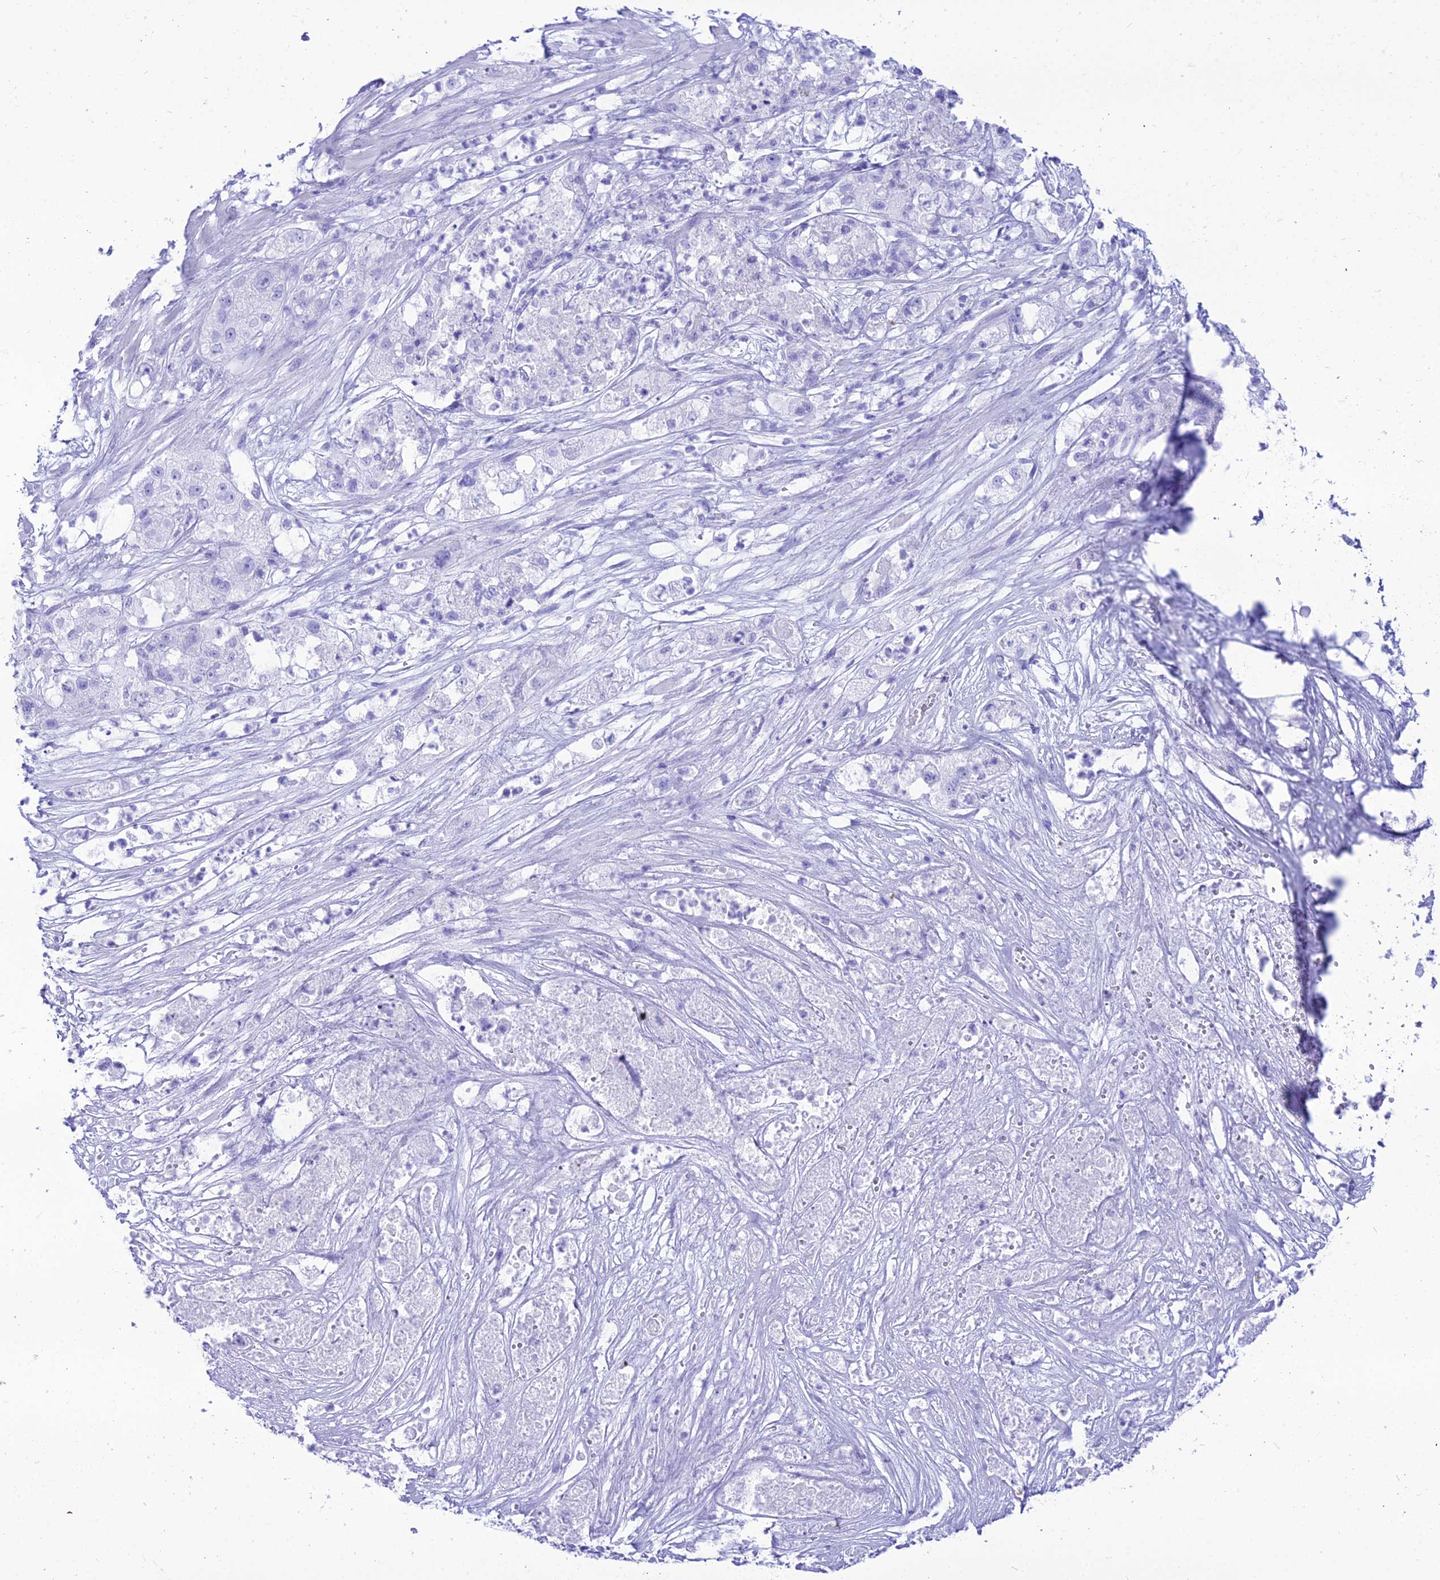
{"staining": {"intensity": "negative", "quantity": "none", "location": "none"}, "tissue": "pancreatic cancer", "cell_type": "Tumor cells", "image_type": "cancer", "snomed": [{"axis": "morphology", "description": "Adenocarcinoma, NOS"}, {"axis": "topography", "description": "Pancreas"}], "caption": "Immunohistochemistry (IHC) image of human pancreatic adenocarcinoma stained for a protein (brown), which shows no staining in tumor cells.", "gene": "PNMA5", "patient": {"sex": "female", "age": 78}}